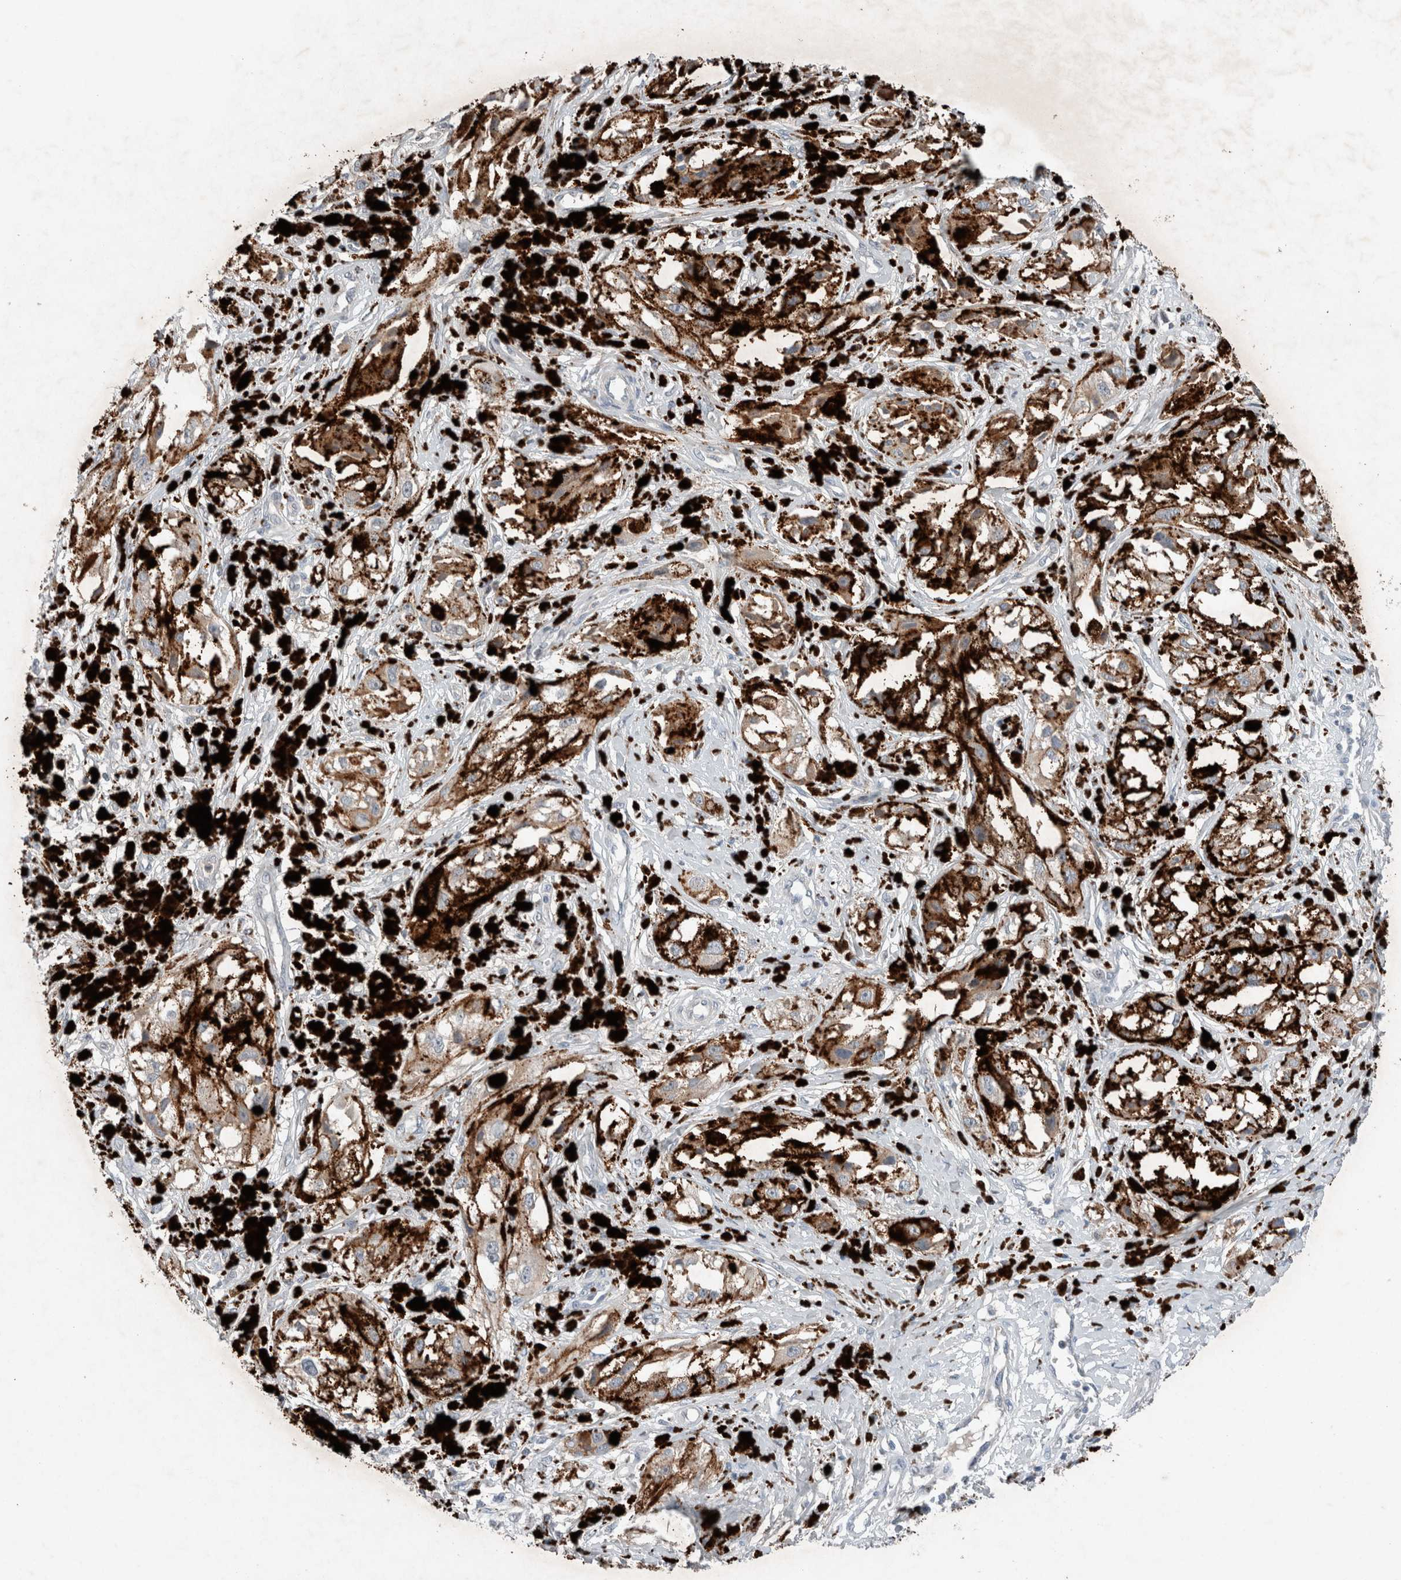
{"staining": {"intensity": "negative", "quantity": "none", "location": "none"}, "tissue": "melanoma", "cell_type": "Tumor cells", "image_type": "cancer", "snomed": [{"axis": "morphology", "description": "Malignant melanoma, NOS"}, {"axis": "topography", "description": "Skin"}], "caption": "Immunohistochemical staining of human malignant melanoma displays no significant expression in tumor cells.", "gene": "UGCG", "patient": {"sex": "male", "age": 88}}